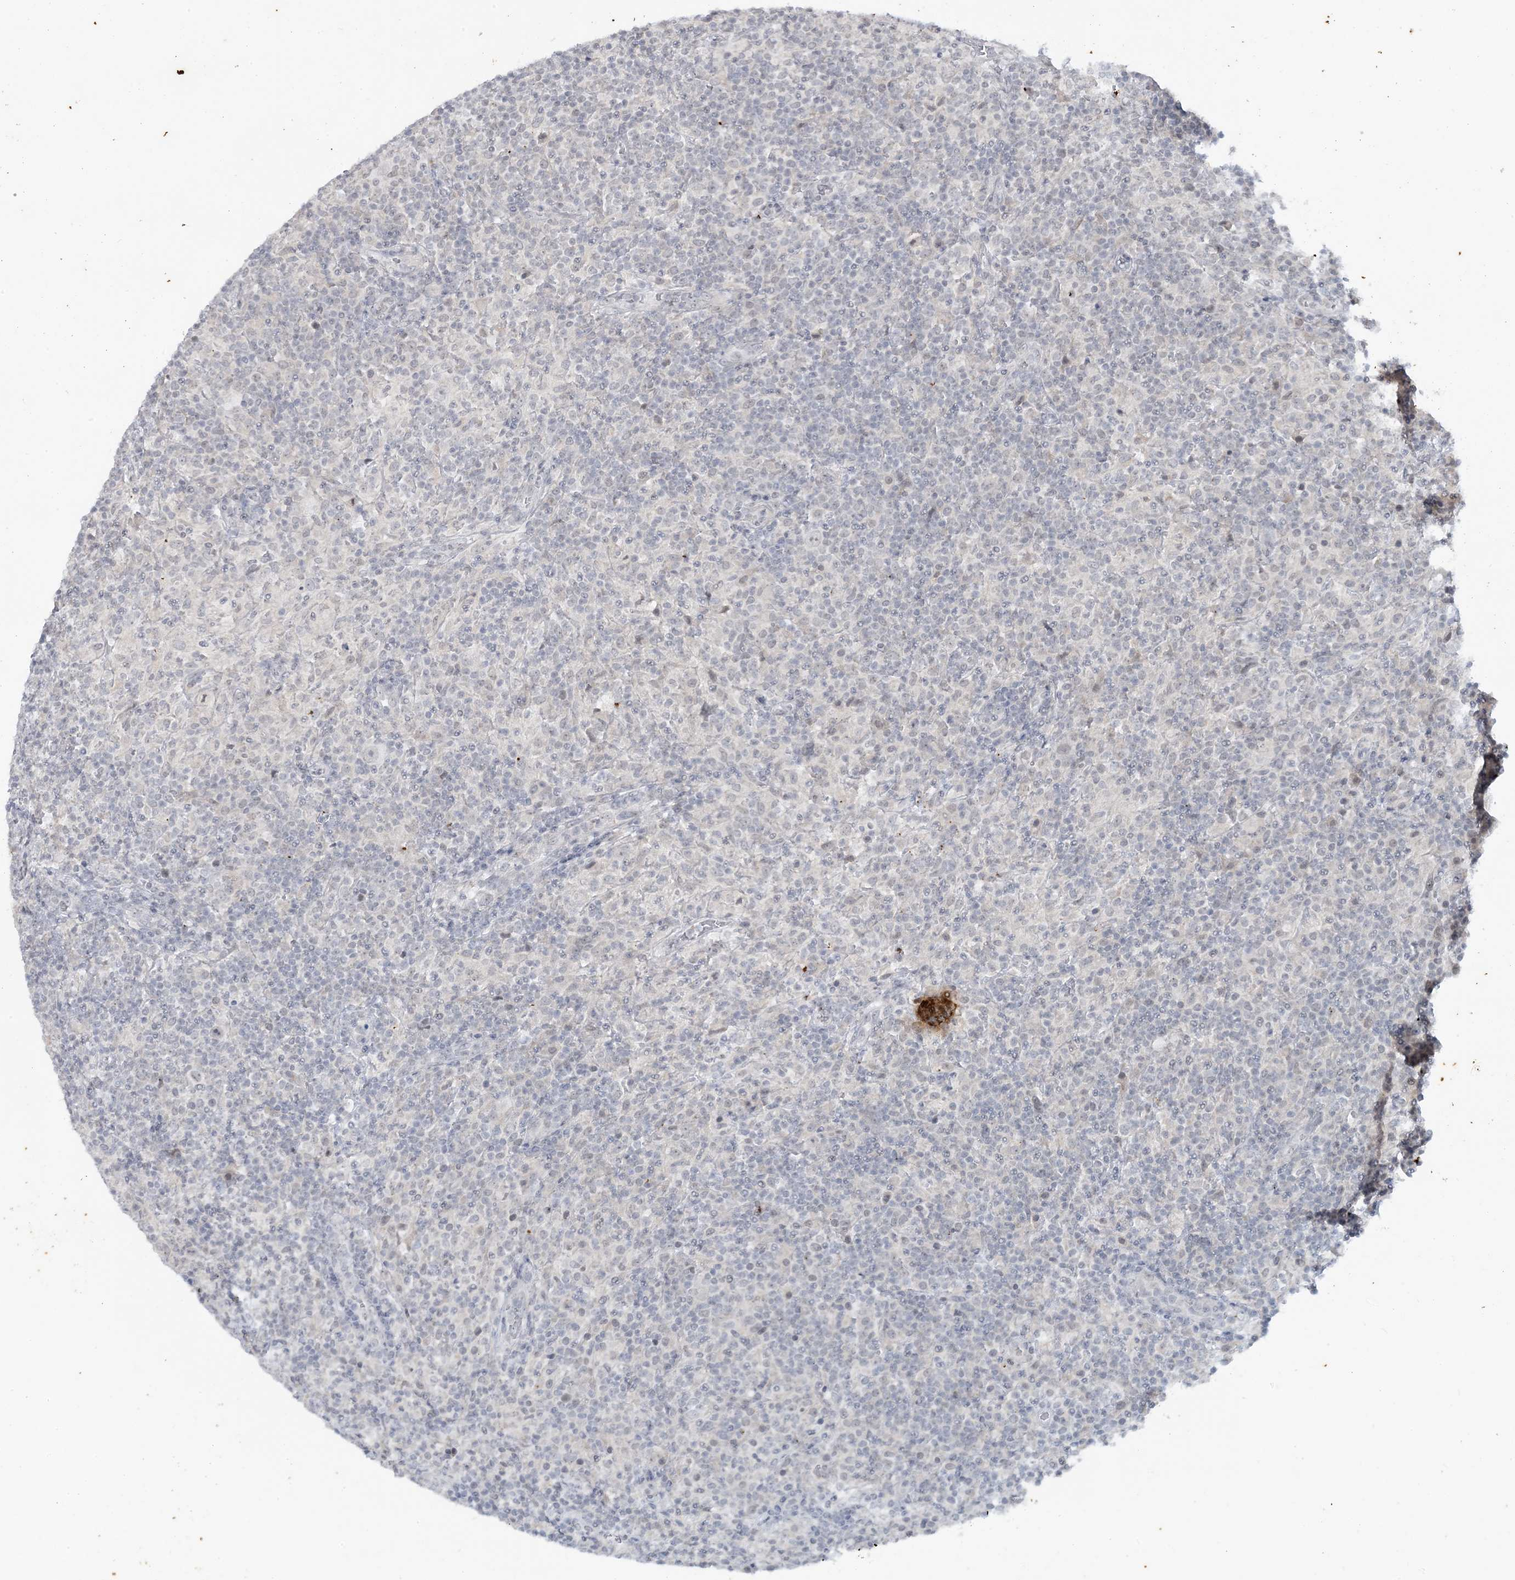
{"staining": {"intensity": "negative", "quantity": "none", "location": "none"}, "tissue": "lymphoma", "cell_type": "Tumor cells", "image_type": "cancer", "snomed": [{"axis": "morphology", "description": "Hodgkin's disease, NOS"}, {"axis": "topography", "description": "Lymph node"}], "caption": "Immunohistochemistry of lymphoma shows no expression in tumor cells.", "gene": "LEXM", "patient": {"sex": "male", "age": 70}}